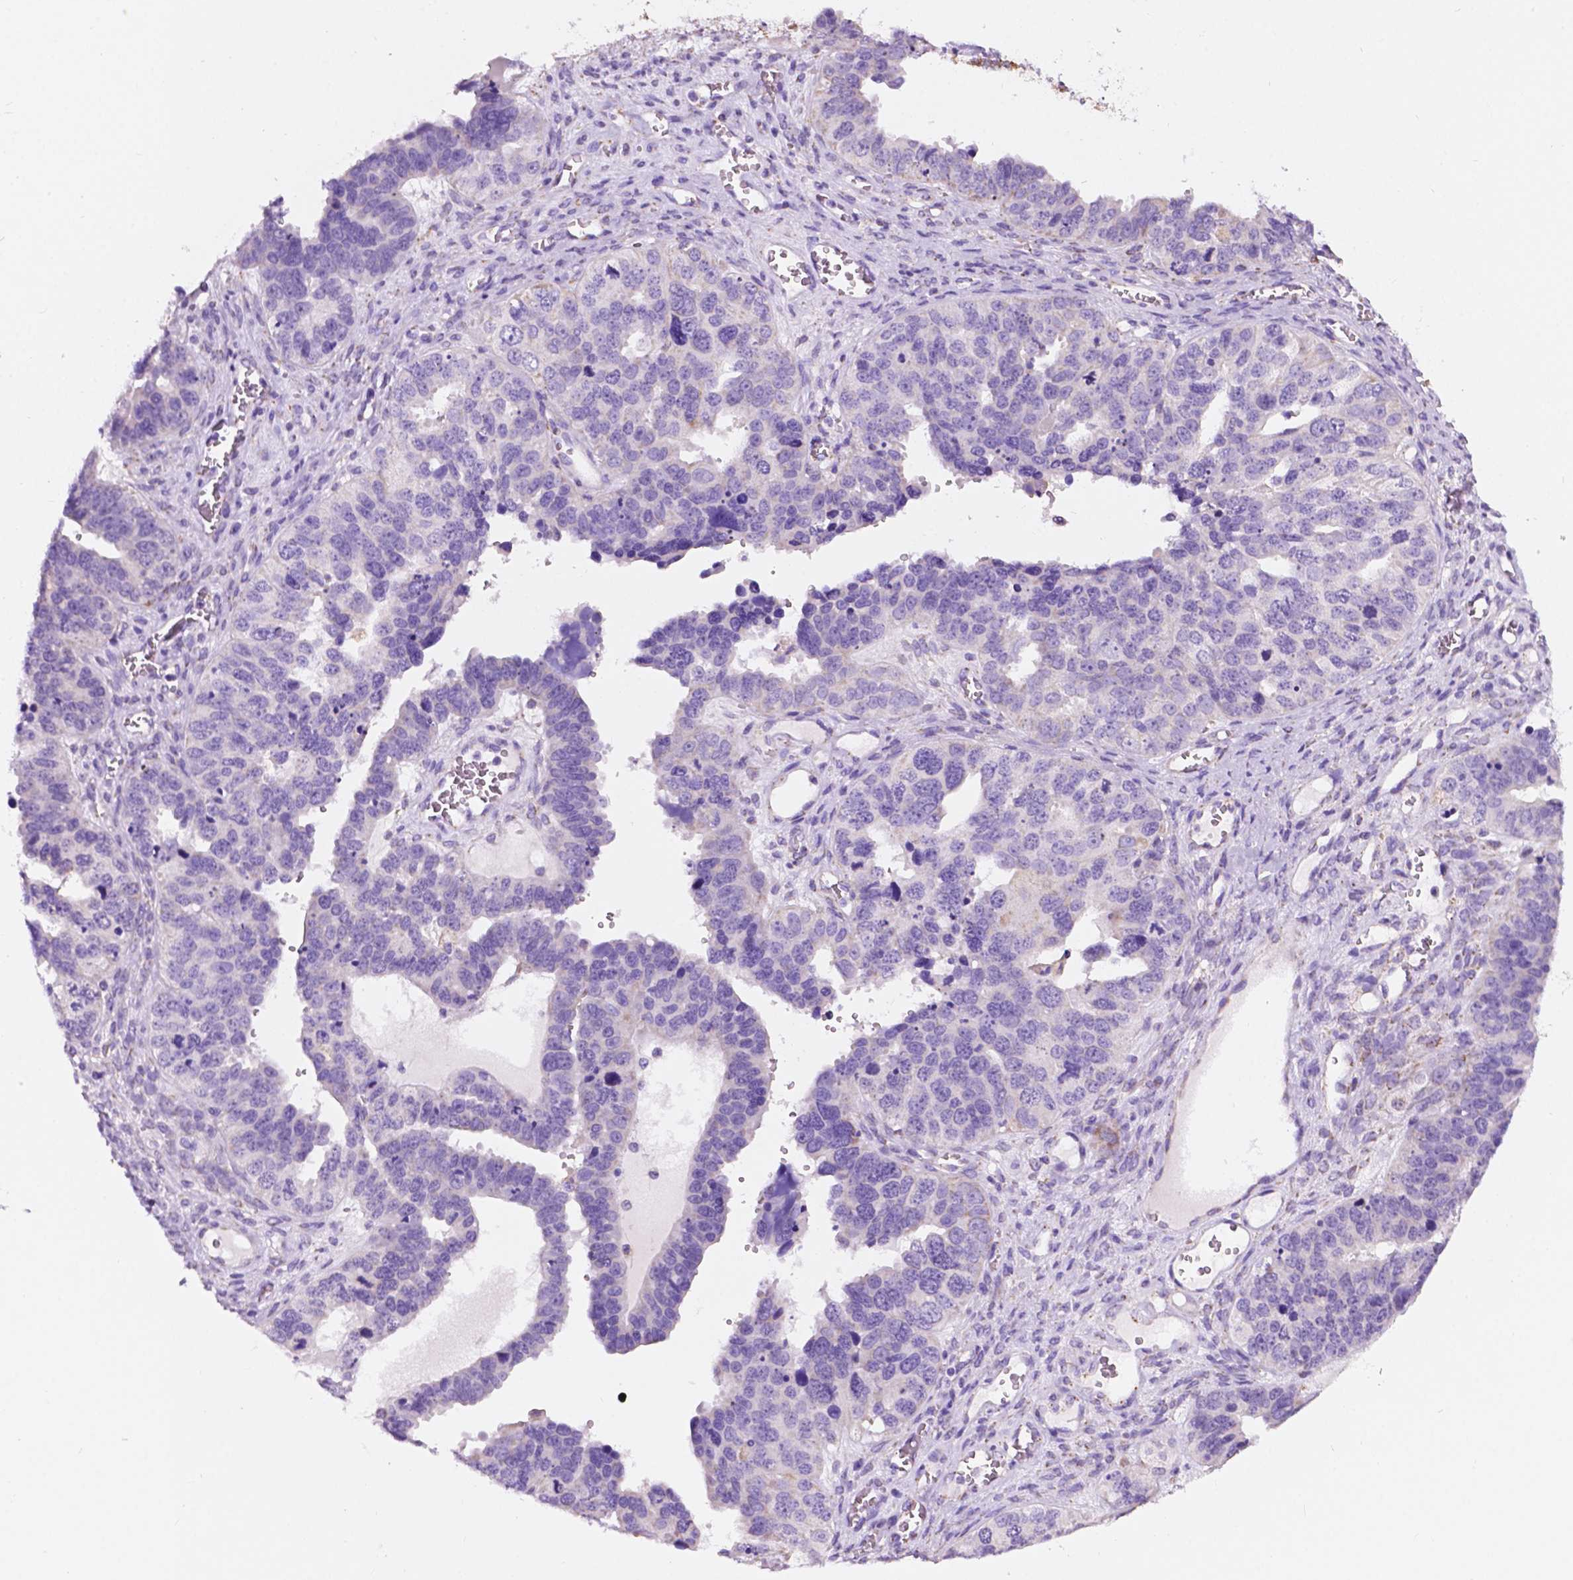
{"staining": {"intensity": "negative", "quantity": "none", "location": "none"}, "tissue": "ovarian cancer", "cell_type": "Tumor cells", "image_type": "cancer", "snomed": [{"axis": "morphology", "description": "Cystadenocarcinoma, serous, NOS"}, {"axis": "topography", "description": "Ovary"}], "caption": "Ovarian serous cystadenocarcinoma stained for a protein using immunohistochemistry shows no positivity tumor cells.", "gene": "TRPV5", "patient": {"sex": "female", "age": 76}}